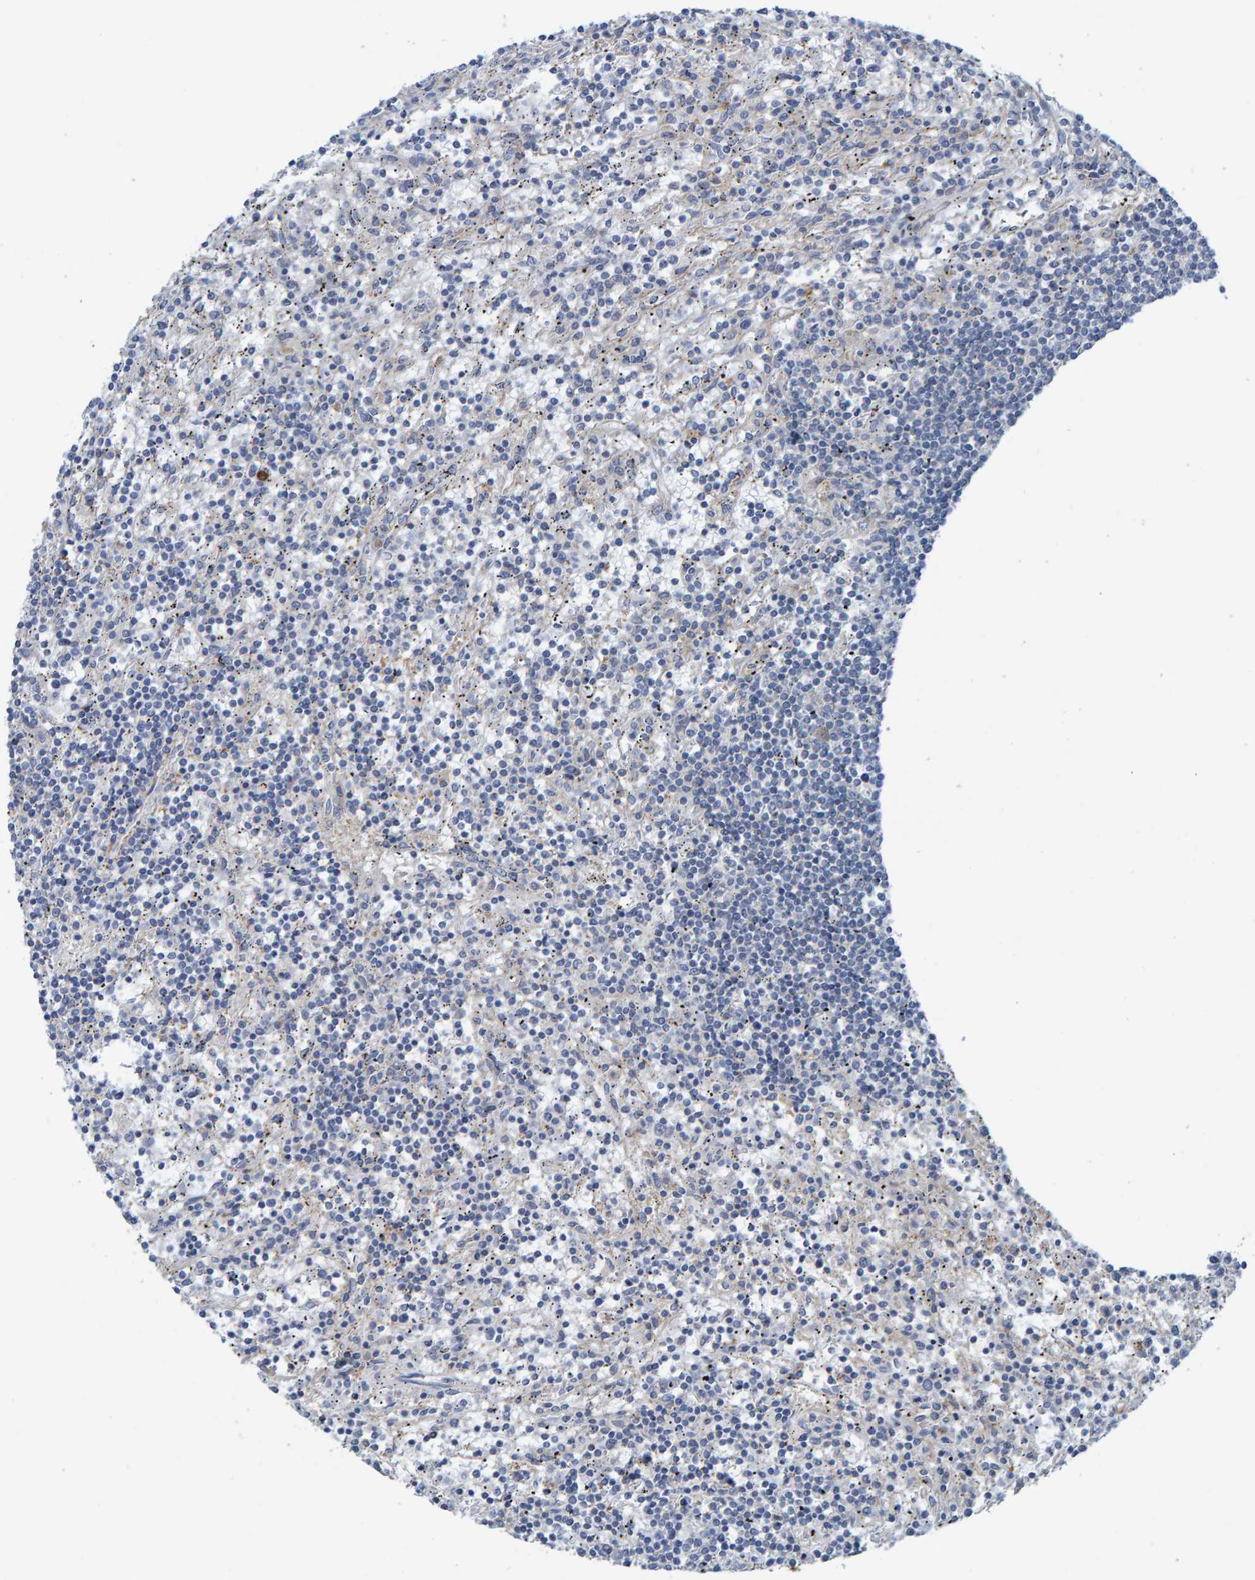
{"staining": {"intensity": "negative", "quantity": "none", "location": "none"}, "tissue": "lymphoma", "cell_type": "Tumor cells", "image_type": "cancer", "snomed": [{"axis": "morphology", "description": "Malignant lymphoma, non-Hodgkin's type, Low grade"}, {"axis": "topography", "description": "Spleen"}], "caption": "Immunohistochemistry (IHC) of human malignant lymphoma, non-Hodgkin's type (low-grade) exhibits no expression in tumor cells.", "gene": "LRSAM1", "patient": {"sex": "male", "age": 76}}